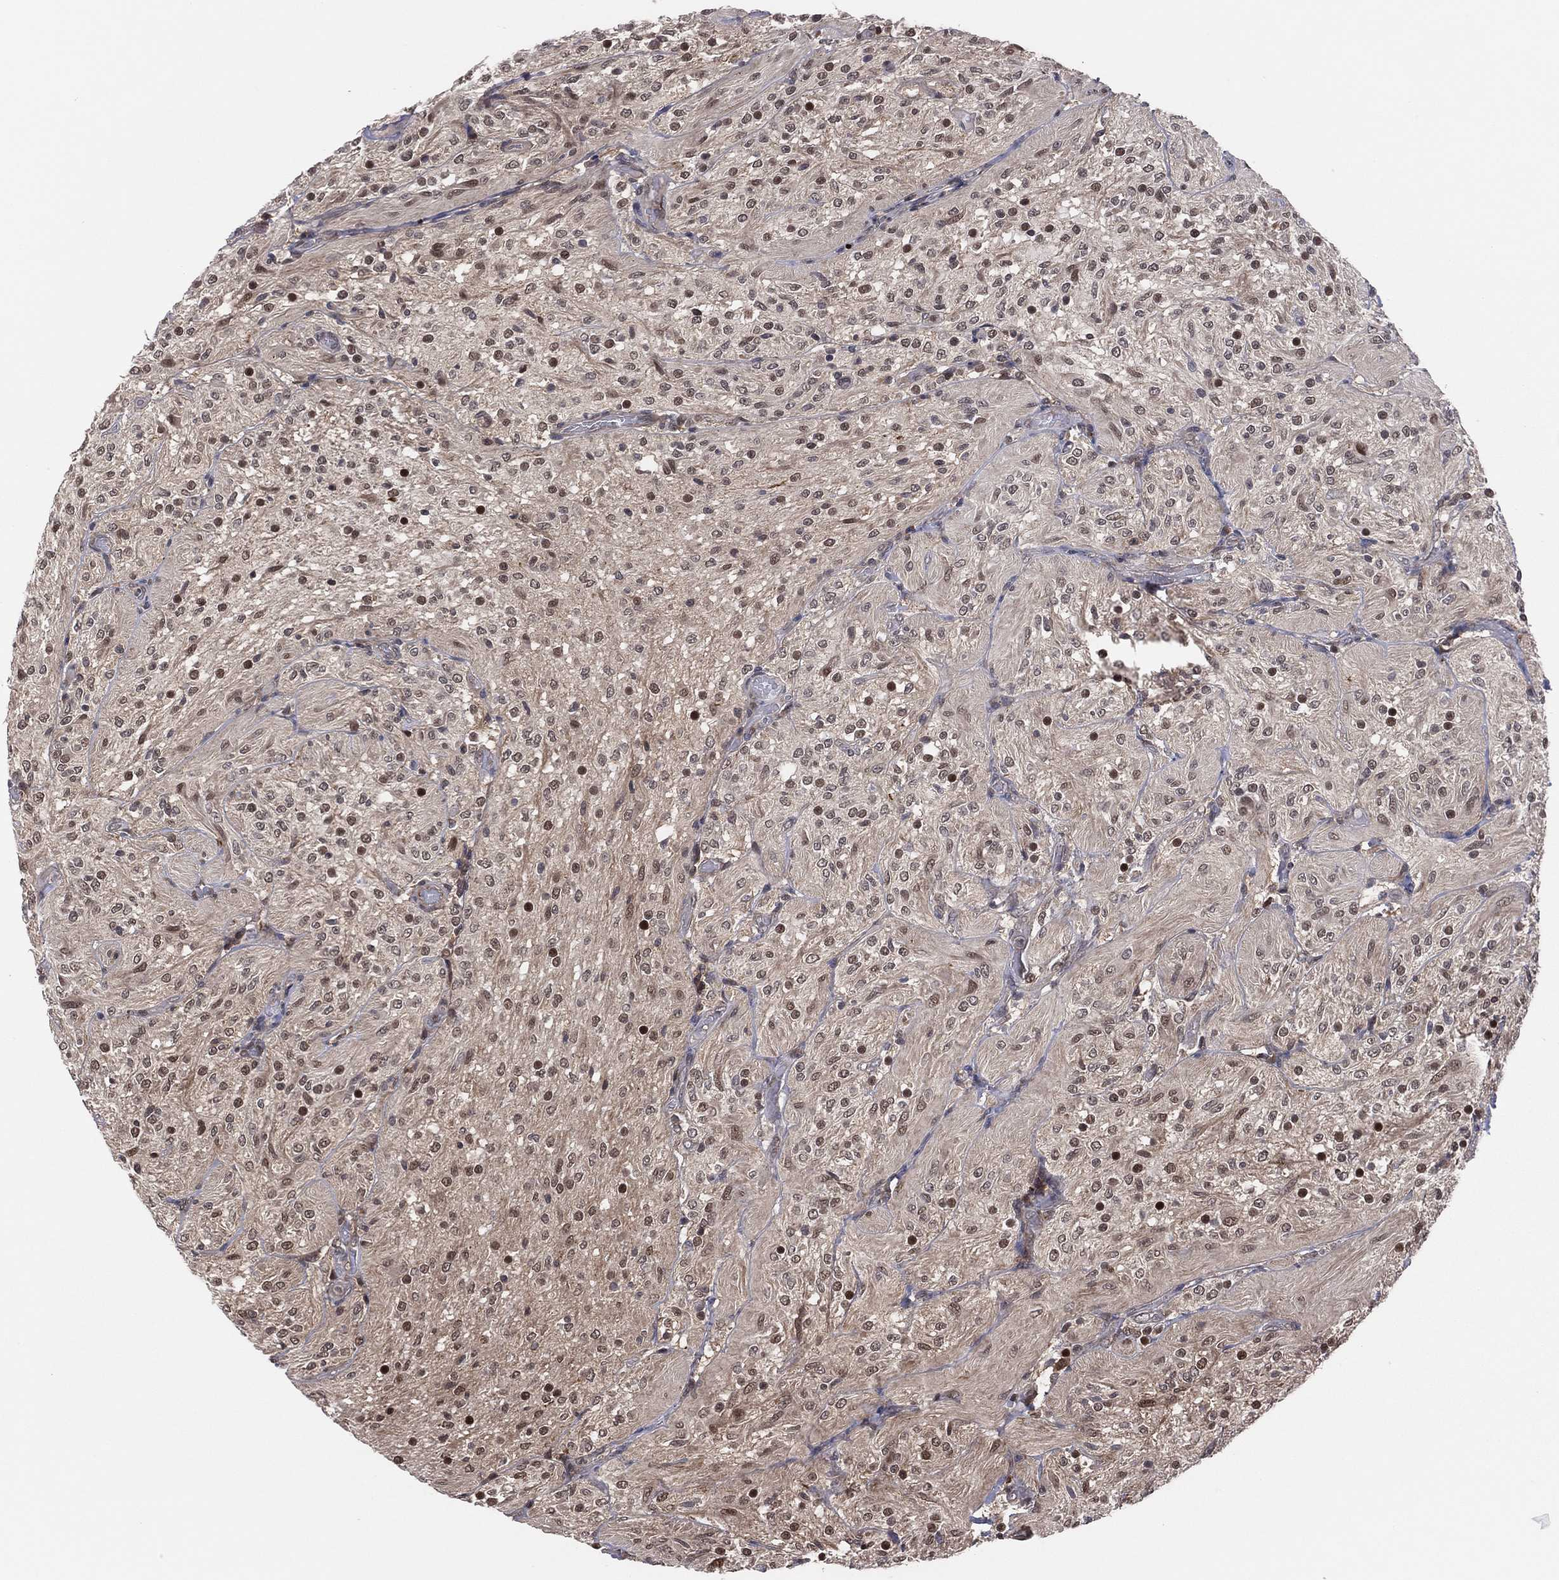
{"staining": {"intensity": "strong", "quantity": "<25%", "location": "nuclear"}, "tissue": "glioma", "cell_type": "Tumor cells", "image_type": "cancer", "snomed": [{"axis": "morphology", "description": "Glioma, malignant, Low grade"}, {"axis": "topography", "description": "Brain"}], "caption": "DAB immunohistochemical staining of human malignant glioma (low-grade) reveals strong nuclear protein expression in about <25% of tumor cells.", "gene": "ICOSLG", "patient": {"sex": "male", "age": 3}}